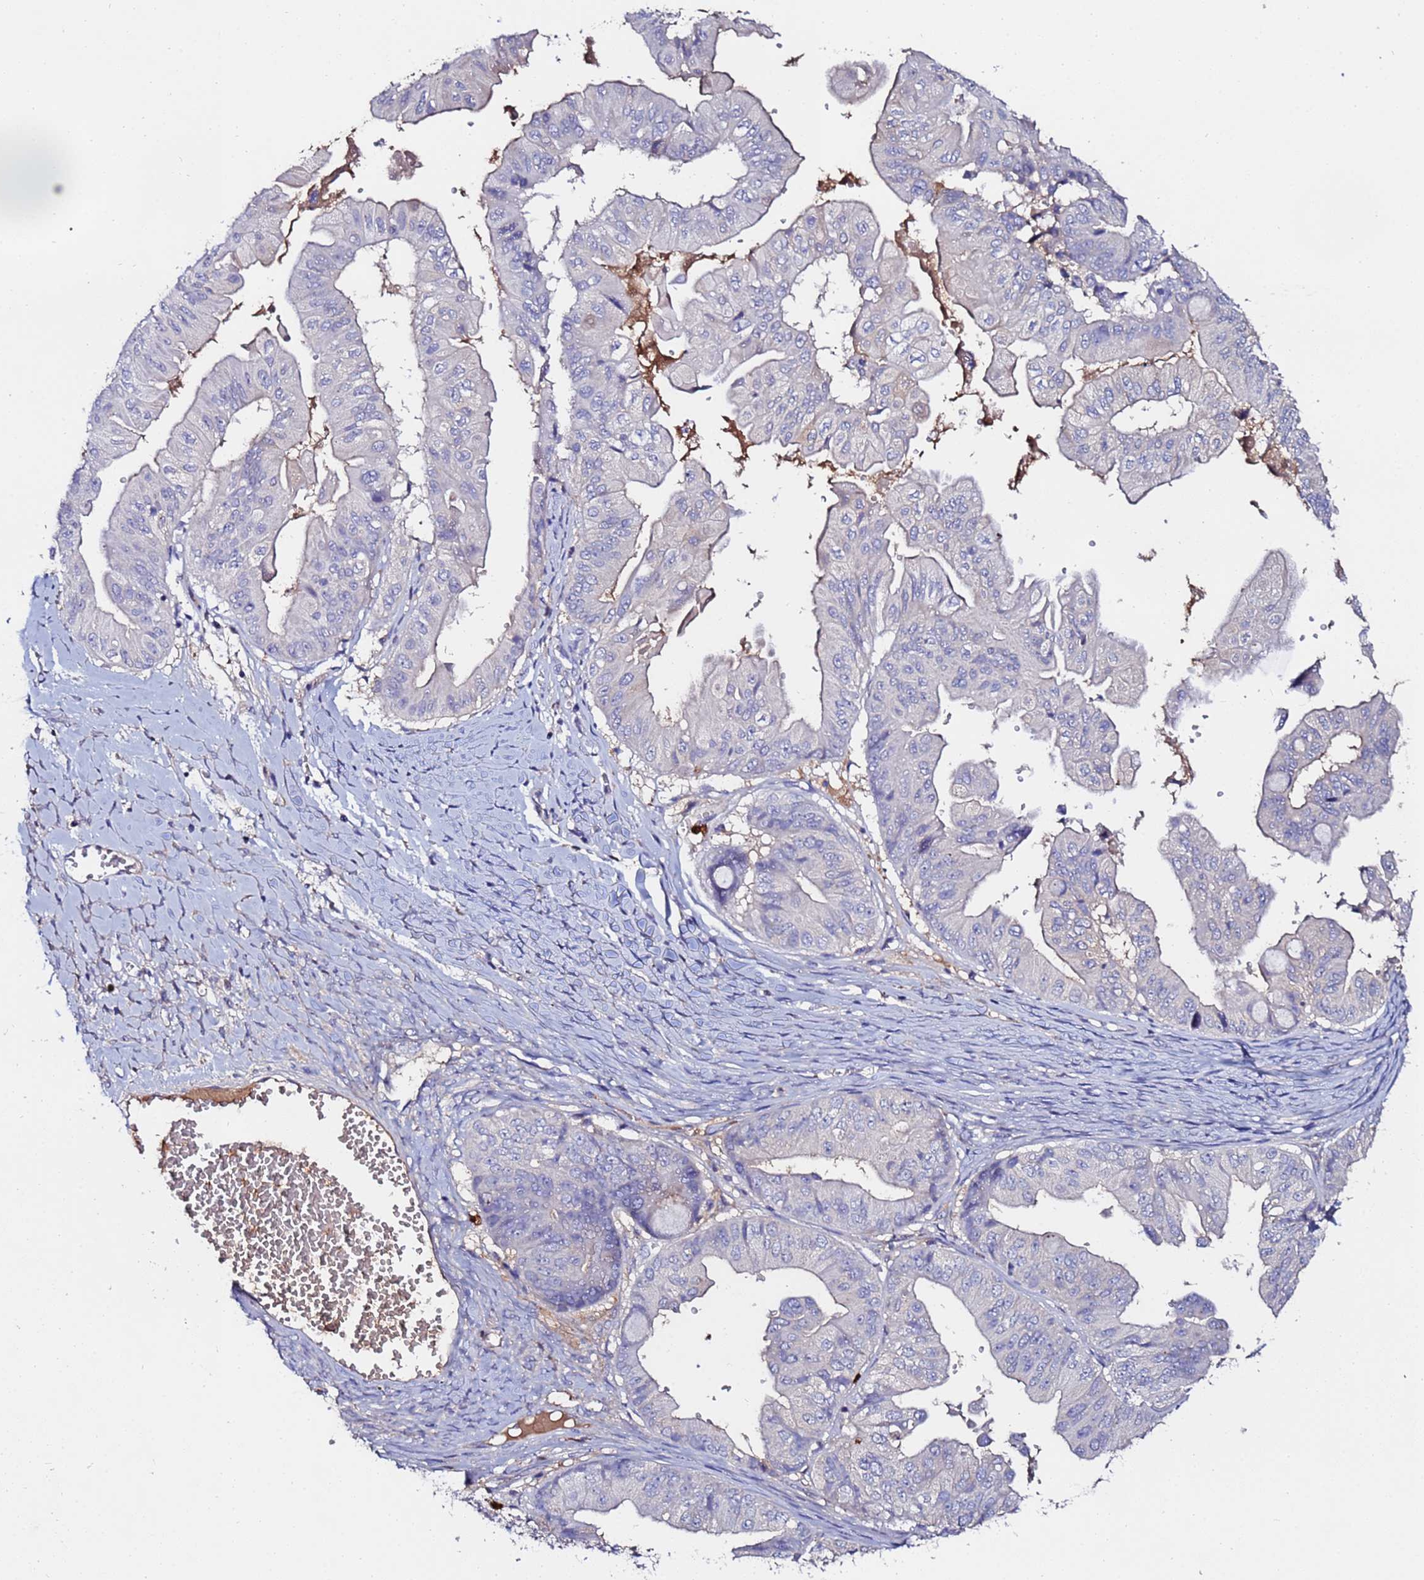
{"staining": {"intensity": "negative", "quantity": "none", "location": "none"}, "tissue": "ovarian cancer", "cell_type": "Tumor cells", "image_type": "cancer", "snomed": [{"axis": "morphology", "description": "Cystadenocarcinoma, mucinous, NOS"}, {"axis": "topography", "description": "Ovary"}], "caption": "Immunohistochemistry of human ovarian cancer demonstrates no positivity in tumor cells.", "gene": "TUBAL3", "patient": {"sex": "female", "age": 61}}